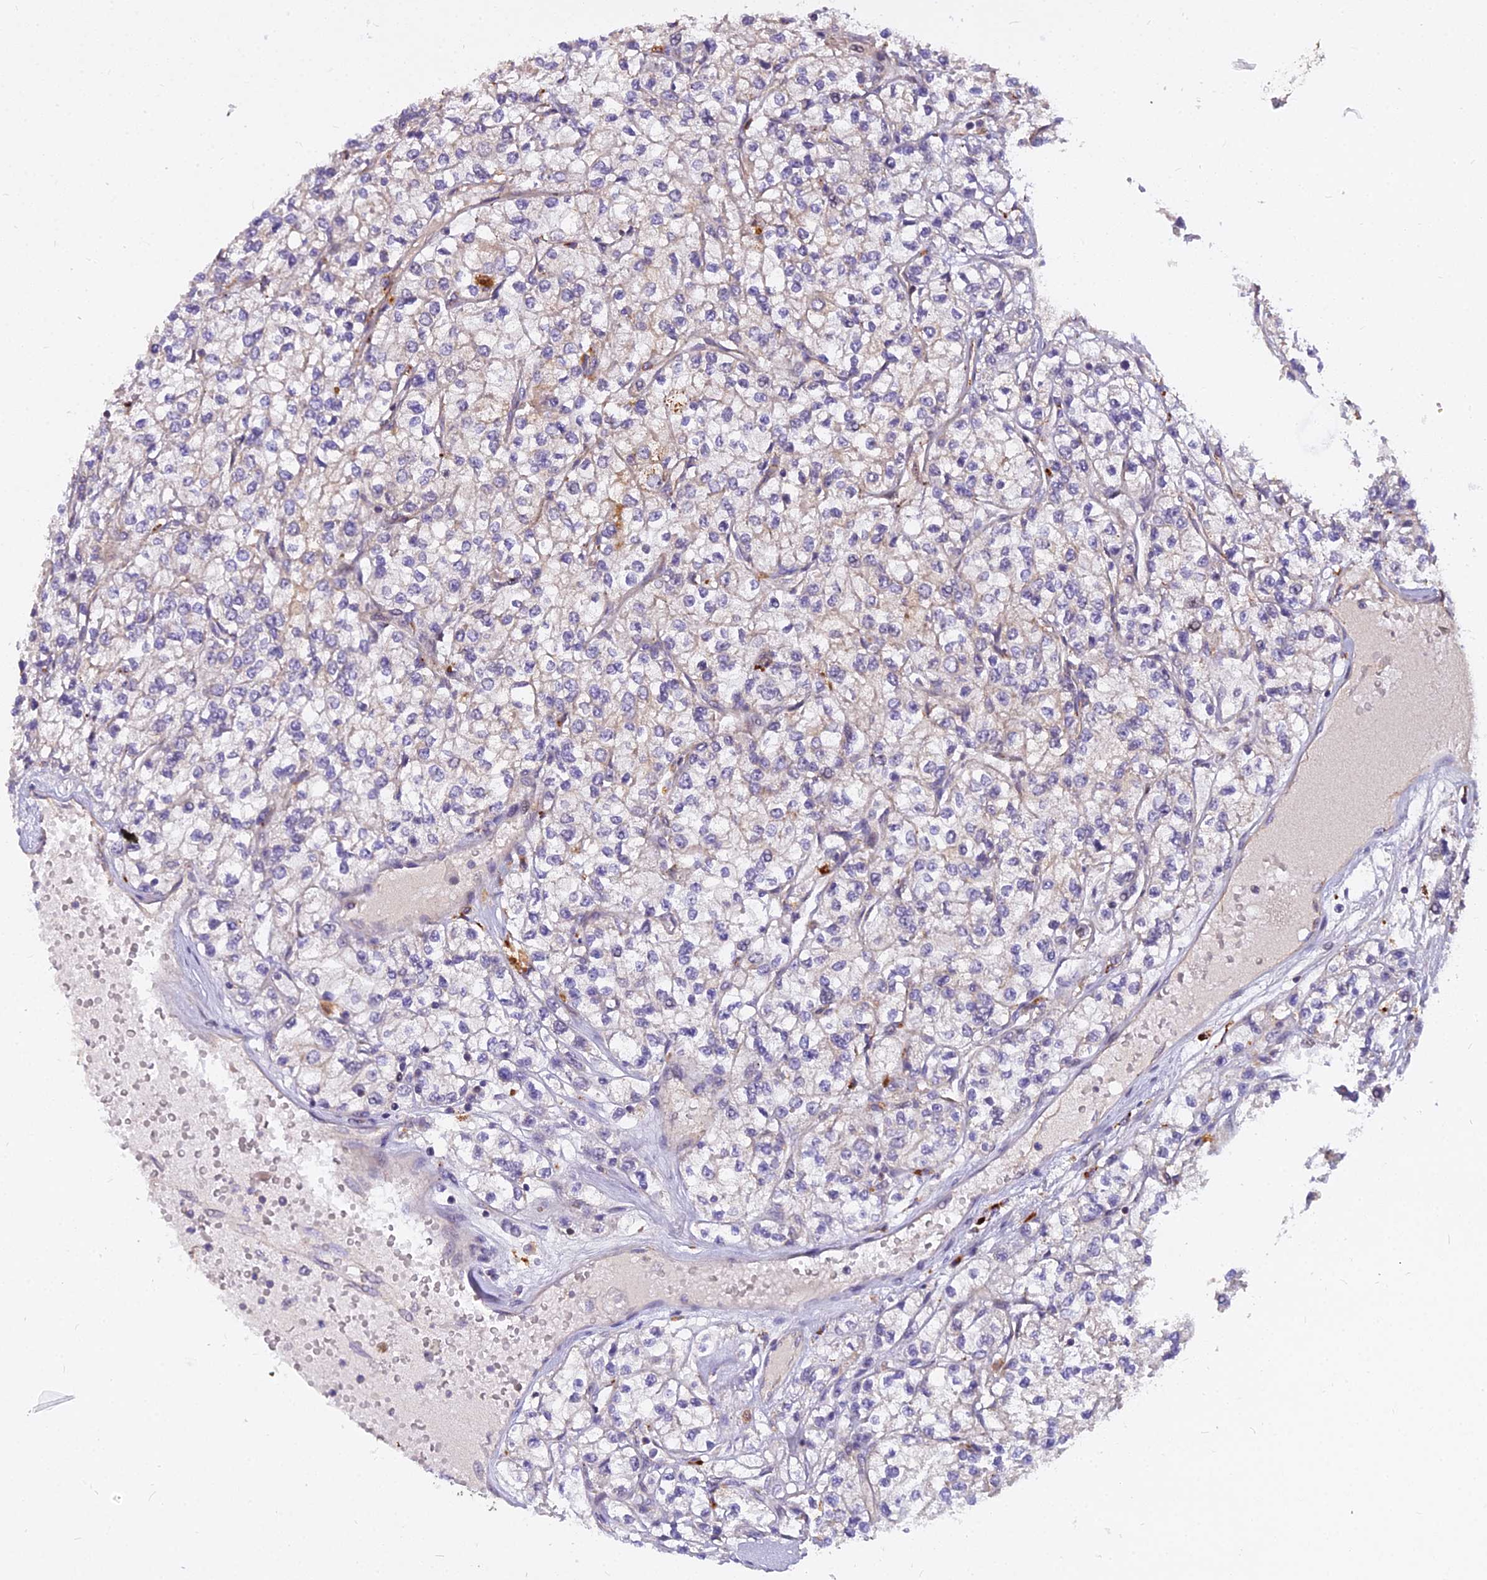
{"staining": {"intensity": "weak", "quantity": "<25%", "location": "cytoplasmic/membranous"}, "tissue": "renal cancer", "cell_type": "Tumor cells", "image_type": "cancer", "snomed": [{"axis": "morphology", "description": "Adenocarcinoma, NOS"}, {"axis": "topography", "description": "Kidney"}], "caption": "High magnification brightfield microscopy of adenocarcinoma (renal) stained with DAB (brown) and counterstained with hematoxylin (blue): tumor cells show no significant expression.", "gene": "GLYATL3", "patient": {"sex": "male", "age": 80}}